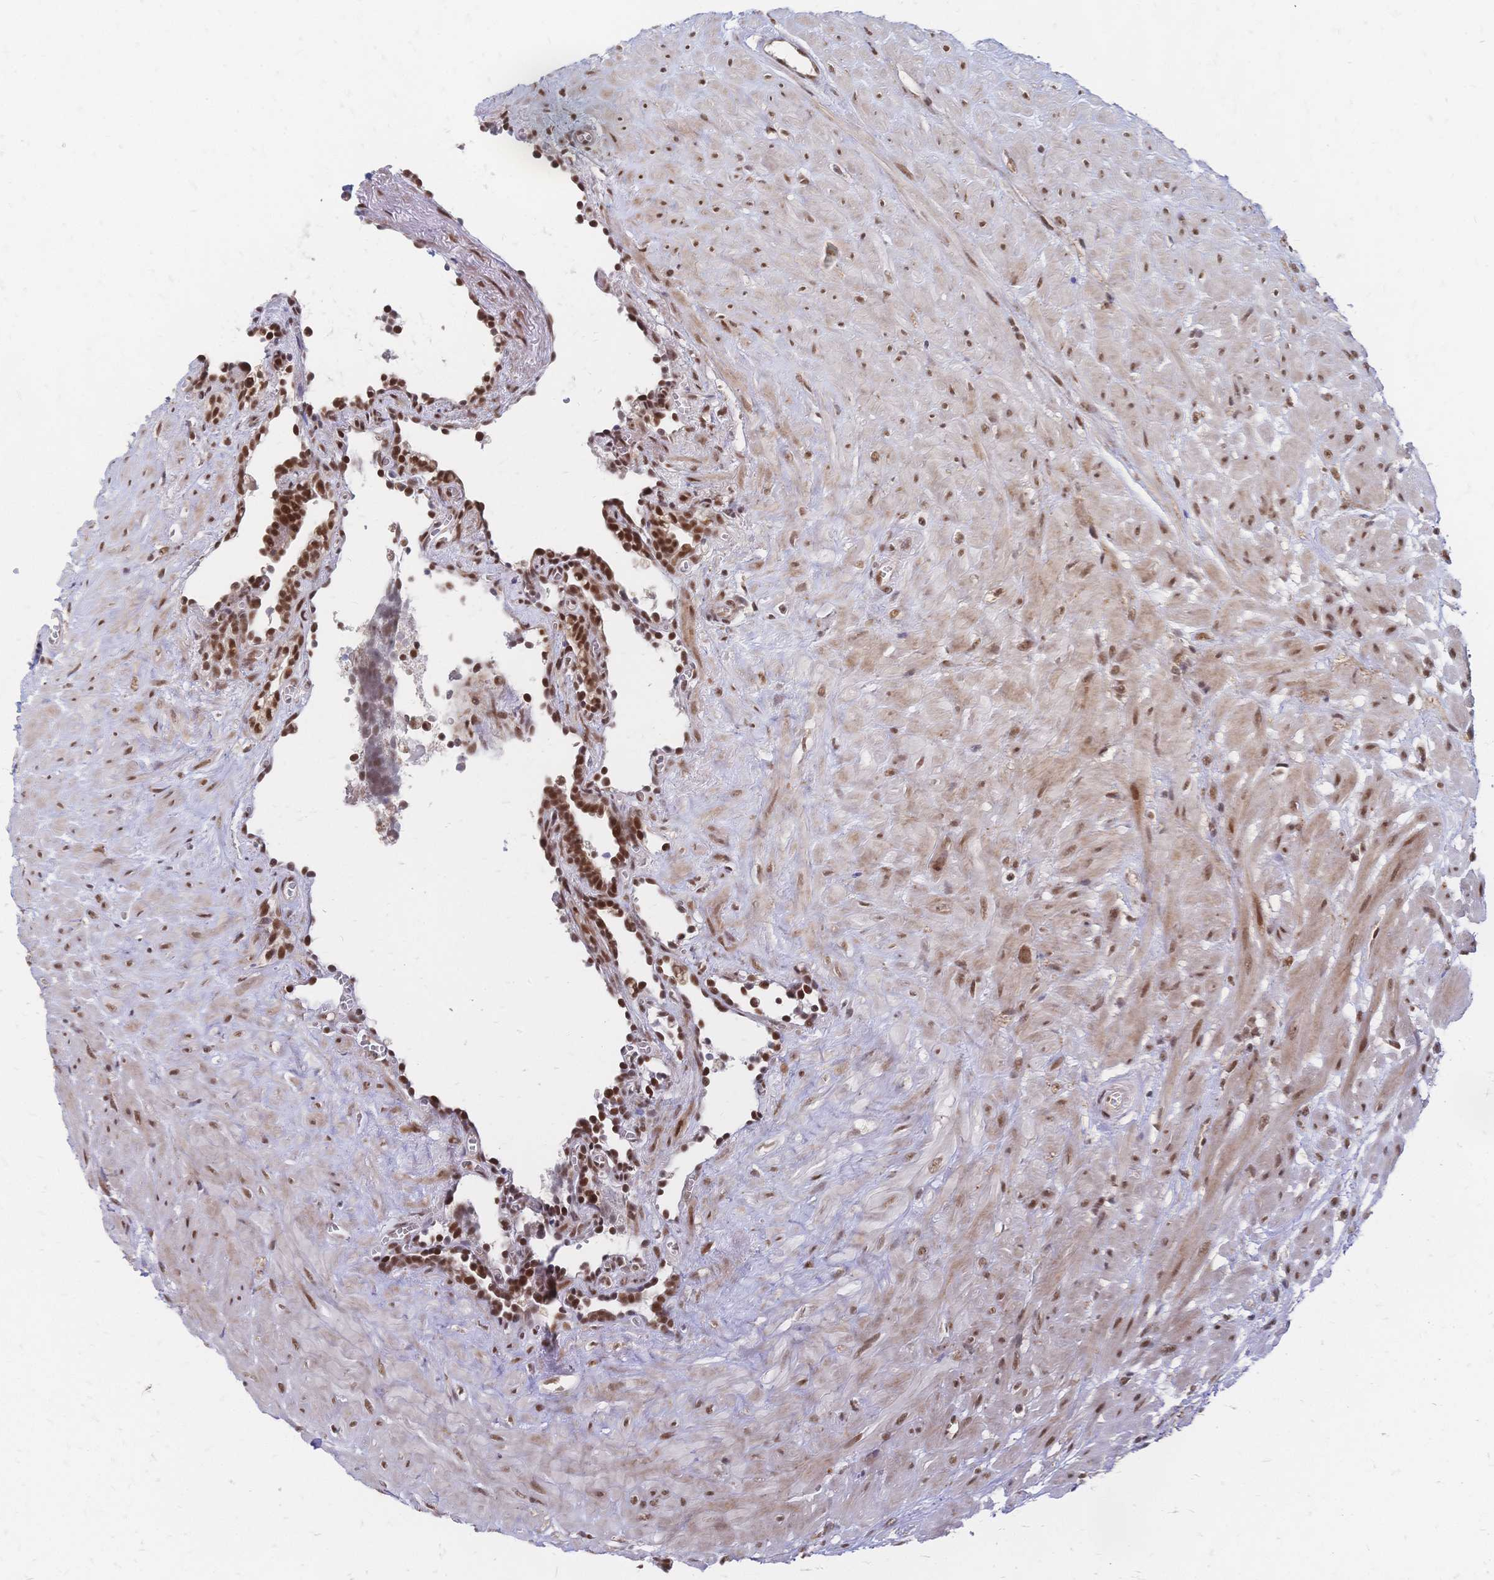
{"staining": {"intensity": "moderate", "quantity": ">75%", "location": "nuclear"}, "tissue": "seminal vesicle", "cell_type": "Glandular cells", "image_type": "normal", "snomed": [{"axis": "morphology", "description": "Normal tissue, NOS"}, {"axis": "topography", "description": "Seminal veicle"}], "caption": "Immunohistochemical staining of normal seminal vesicle reveals medium levels of moderate nuclear expression in approximately >75% of glandular cells. (Brightfield microscopy of DAB IHC at high magnification).", "gene": "NELFA", "patient": {"sex": "male", "age": 76}}